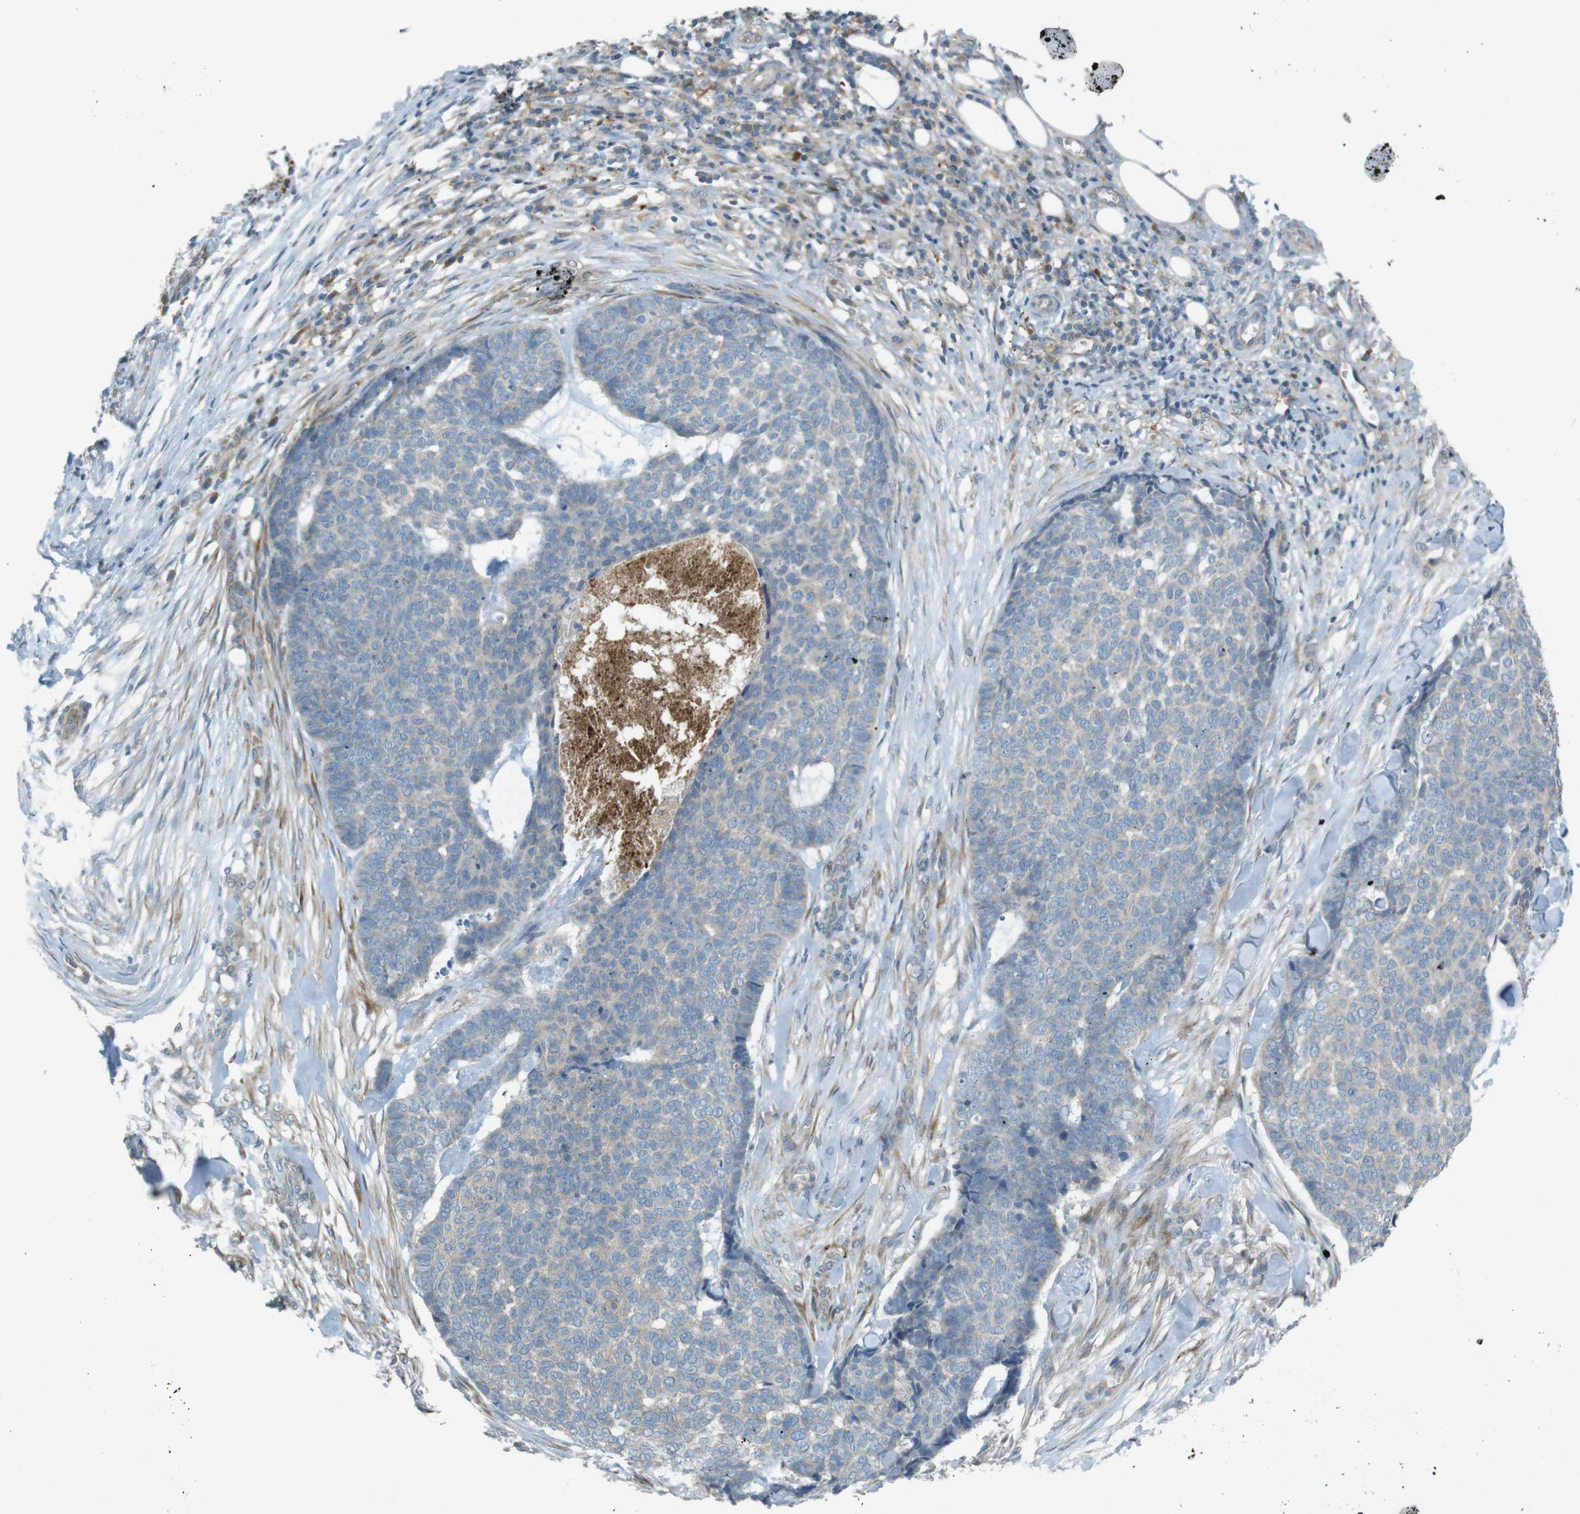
{"staining": {"intensity": "negative", "quantity": "none", "location": "none"}, "tissue": "skin cancer", "cell_type": "Tumor cells", "image_type": "cancer", "snomed": [{"axis": "morphology", "description": "Basal cell carcinoma"}, {"axis": "topography", "description": "Skin"}], "caption": "Tumor cells show no significant protein expression in skin cancer.", "gene": "TMEM41B", "patient": {"sex": "male", "age": 84}}